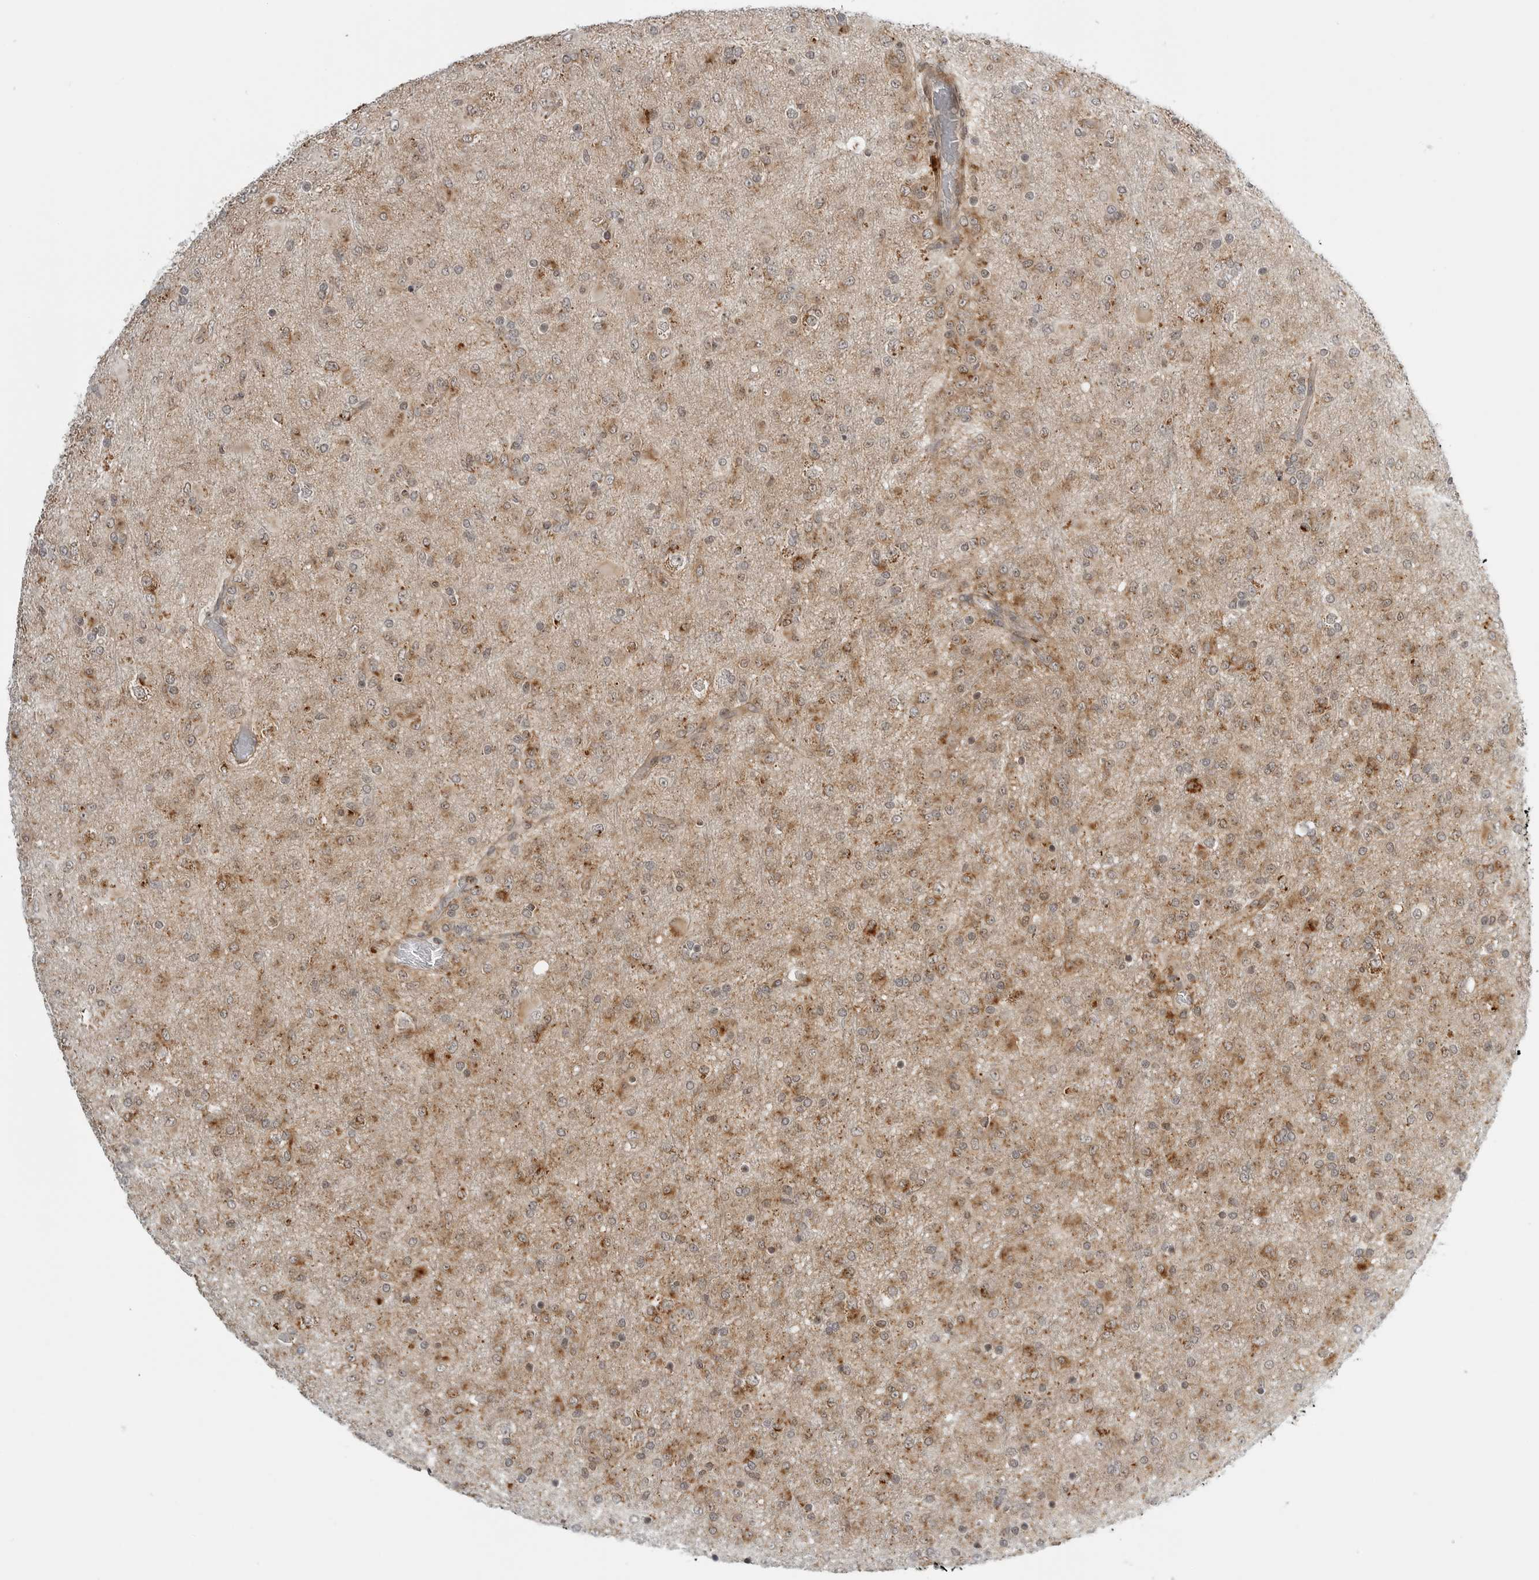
{"staining": {"intensity": "weak", "quantity": ">75%", "location": "cytoplasmic/membranous"}, "tissue": "glioma", "cell_type": "Tumor cells", "image_type": "cancer", "snomed": [{"axis": "morphology", "description": "Glioma, malignant, Low grade"}, {"axis": "topography", "description": "Brain"}], "caption": "Human malignant low-grade glioma stained with a protein marker exhibits weak staining in tumor cells.", "gene": "PEX2", "patient": {"sex": "male", "age": 65}}